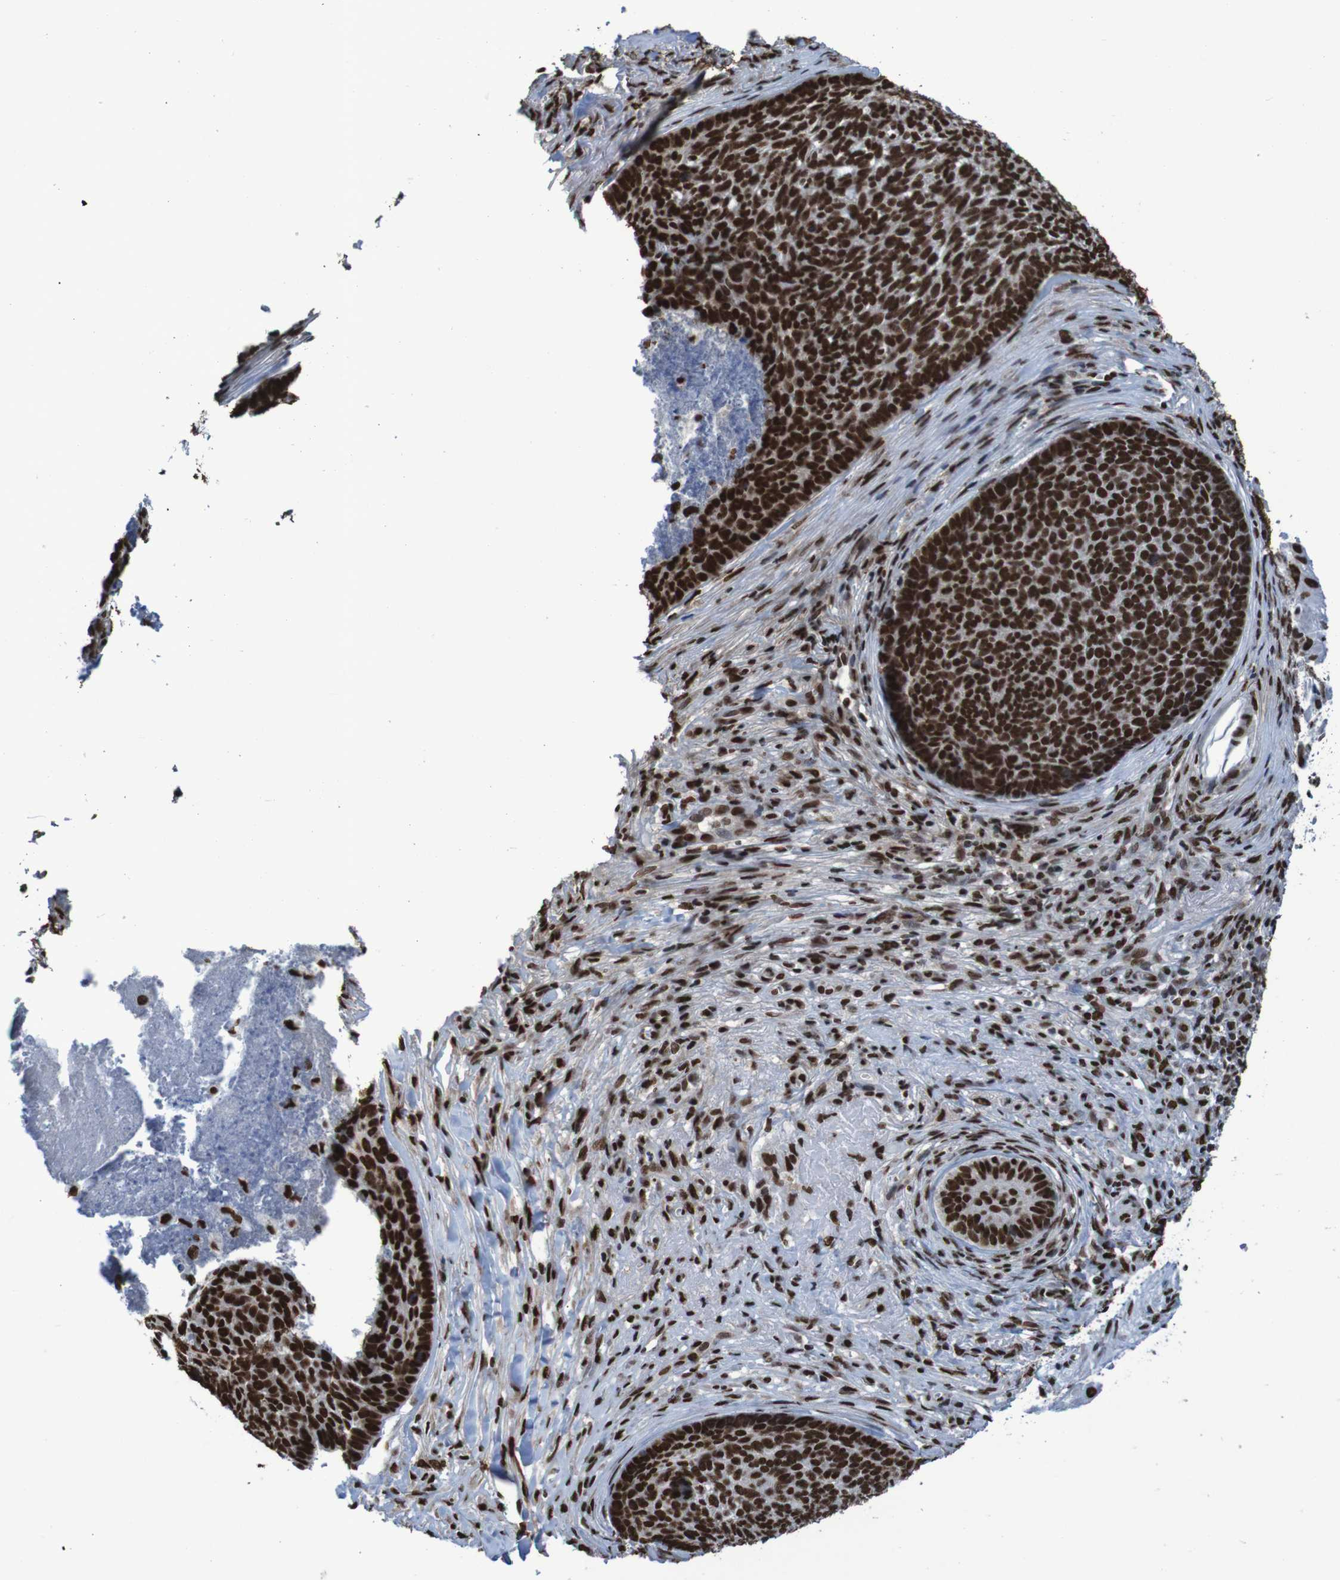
{"staining": {"intensity": "strong", "quantity": ">75%", "location": "nuclear"}, "tissue": "skin cancer", "cell_type": "Tumor cells", "image_type": "cancer", "snomed": [{"axis": "morphology", "description": "Basal cell carcinoma"}, {"axis": "topography", "description": "Skin"}], "caption": "Immunohistochemical staining of basal cell carcinoma (skin) demonstrates high levels of strong nuclear protein staining in approximately >75% of tumor cells. (IHC, brightfield microscopy, high magnification).", "gene": "HNRNPR", "patient": {"sex": "male", "age": 84}}